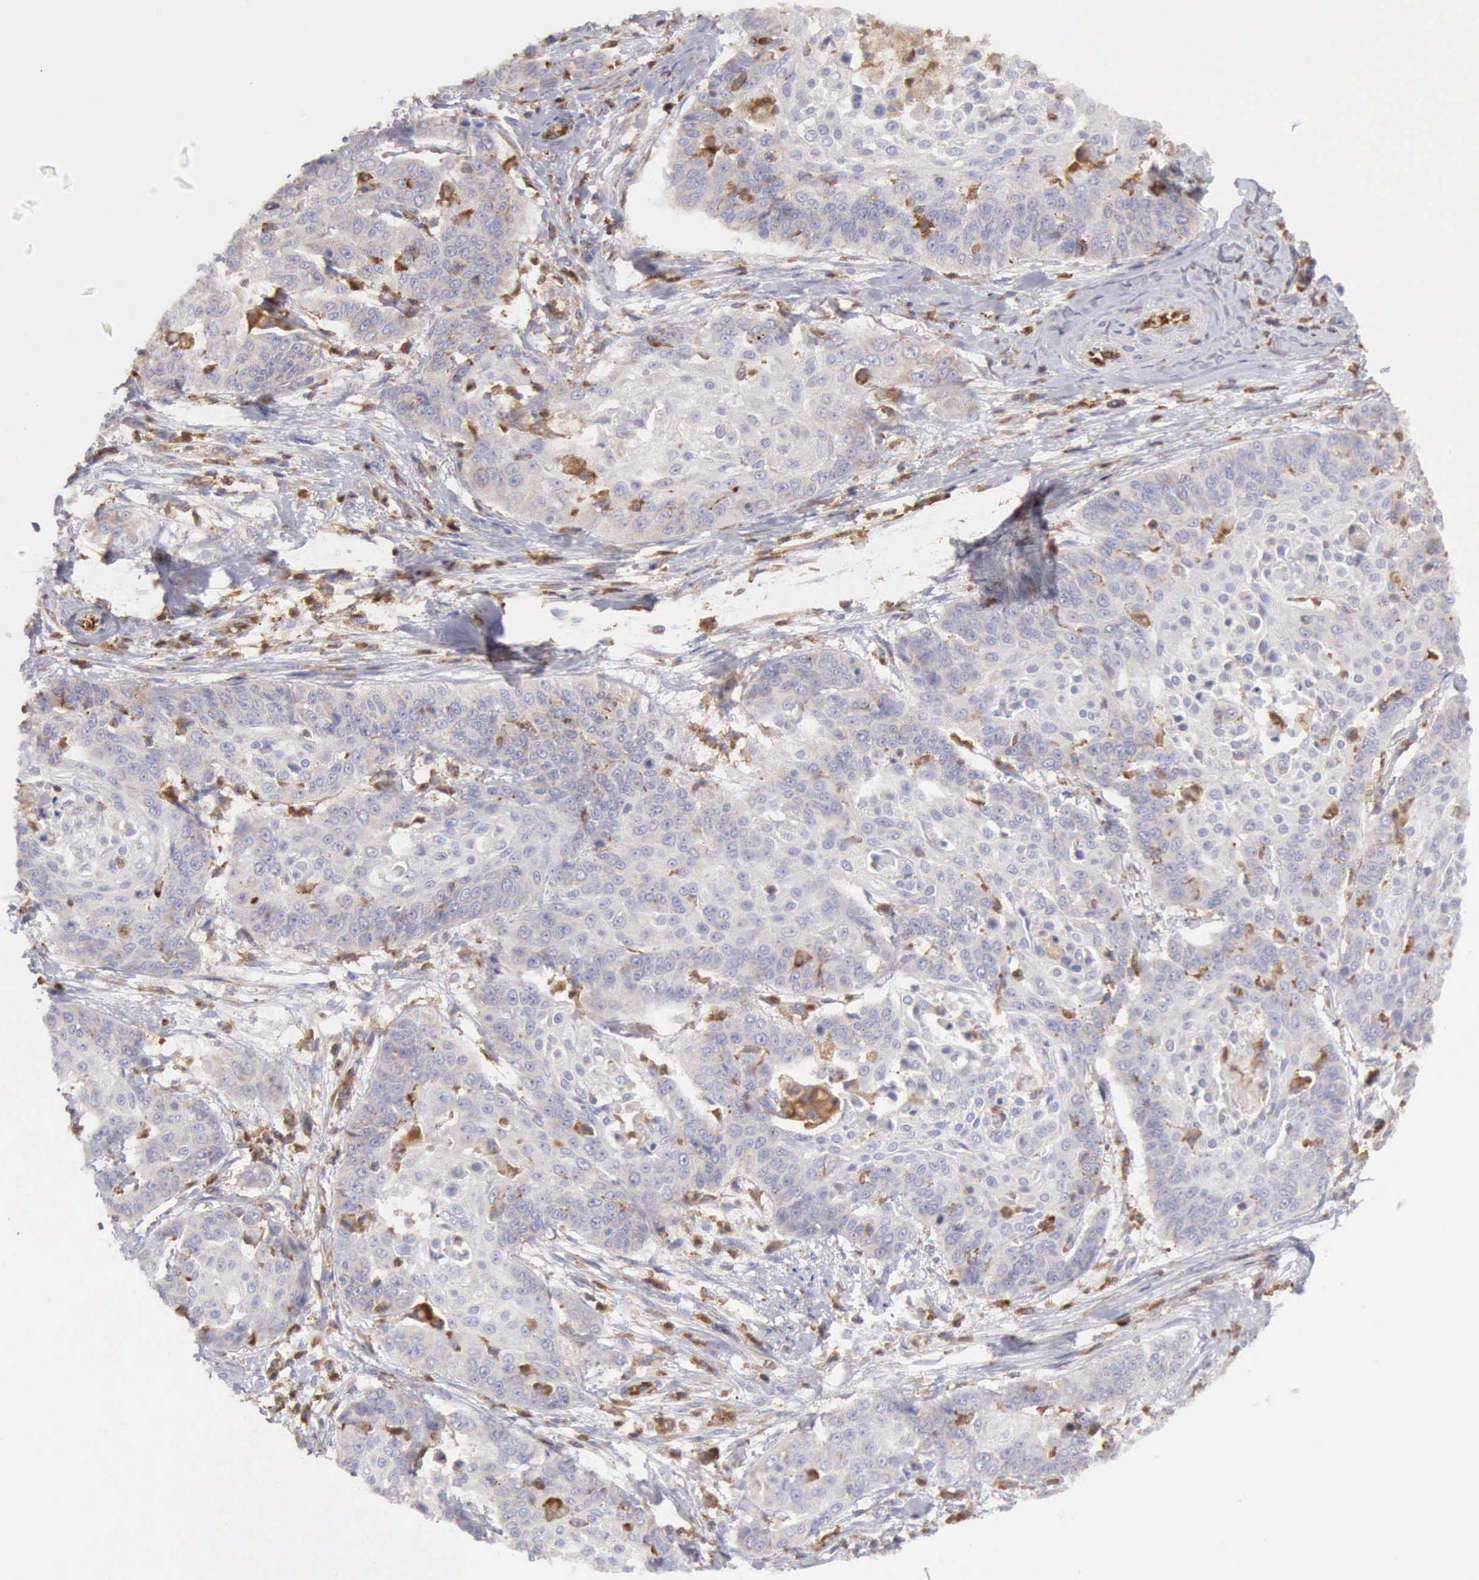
{"staining": {"intensity": "negative", "quantity": "none", "location": "none"}, "tissue": "cervical cancer", "cell_type": "Tumor cells", "image_type": "cancer", "snomed": [{"axis": "morphology", "description": "Squamous cell carcinoma, NOS"}, {"axis": "topography", "description": "Cervix"}], "caption": "This image is of cervical cancer stained with immunohistochemistry (IHC) to label a protein in brown with the nuclei are counter-stained blue. There is no staining in tumor cells.", "gene": "ARHGAP4", "patient": {"sex": "female", "age": 64}}